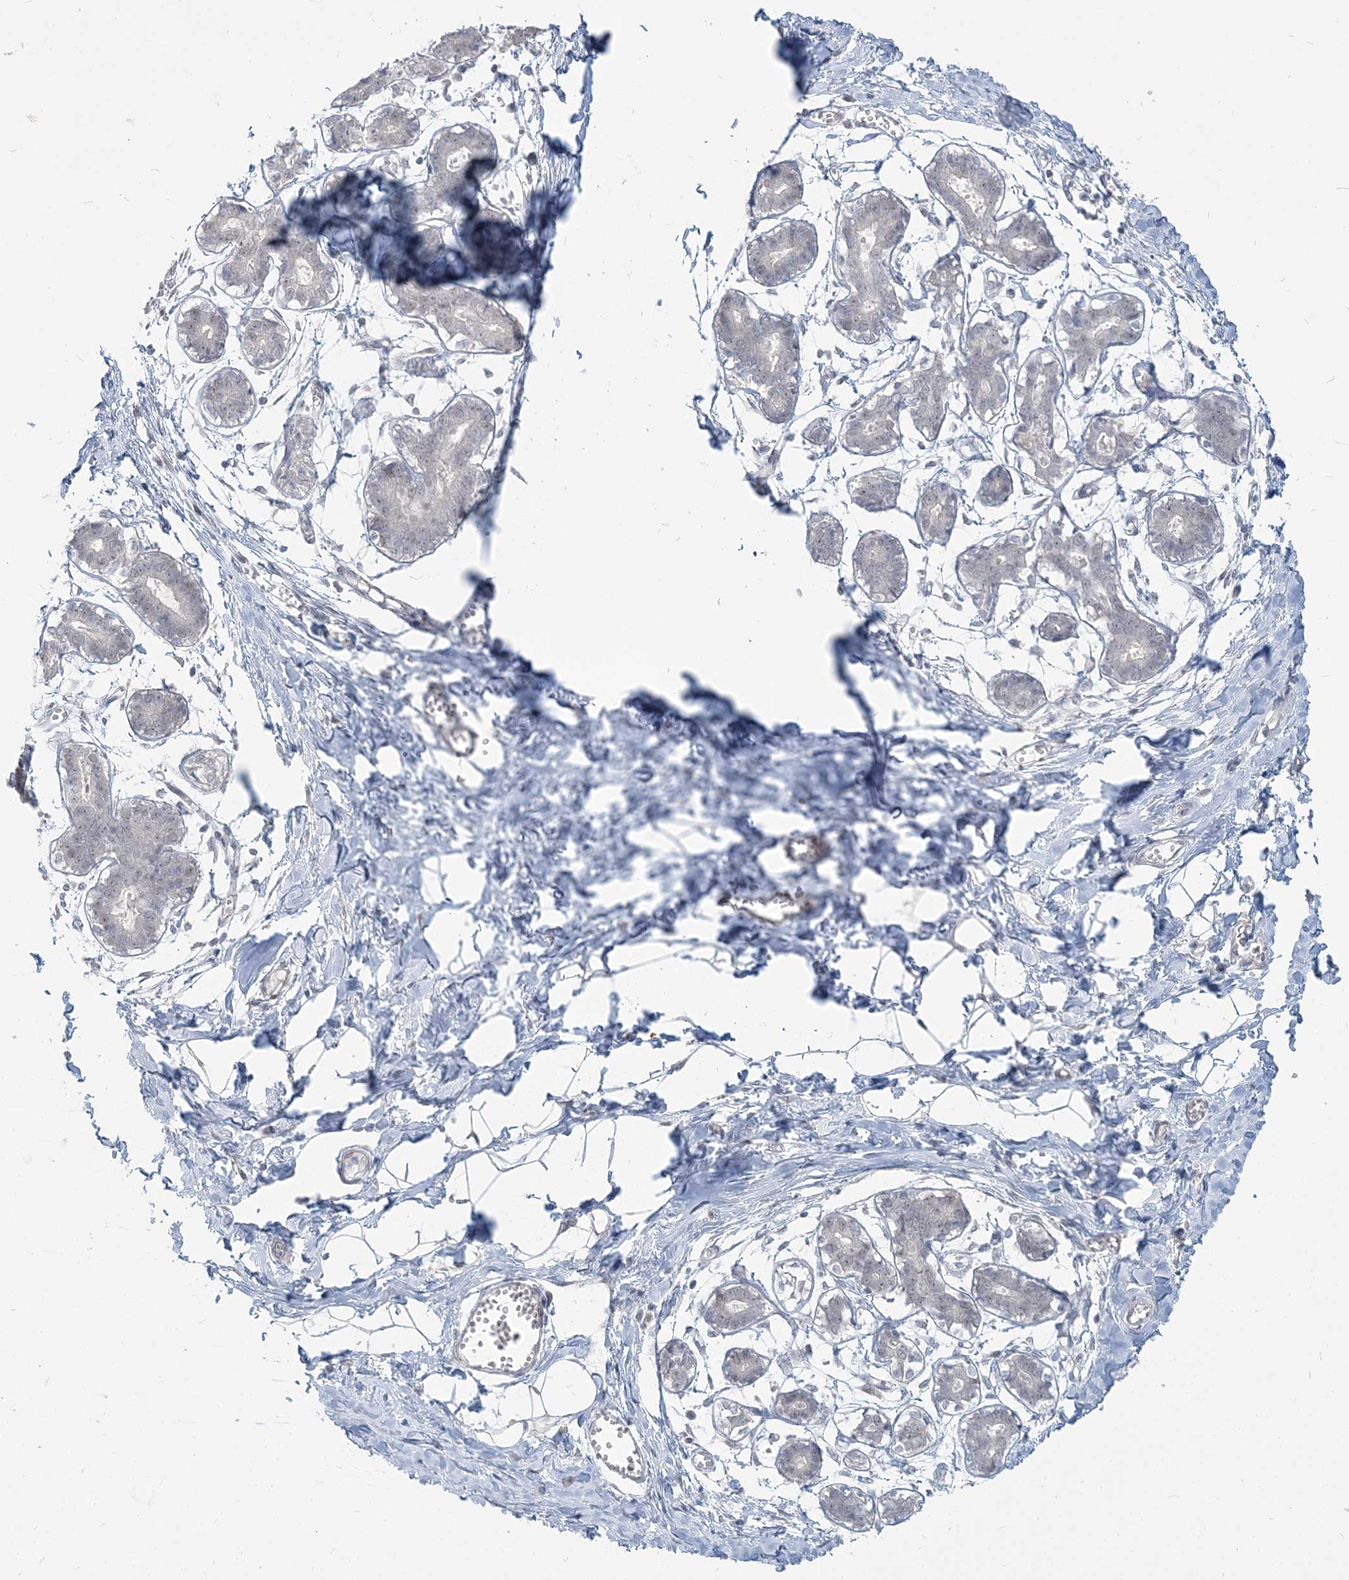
{"staining": {"intensity": "negative", "quantity": "none", "location": "none"}, "tissue": "breast", "cell_type": "Adipocytes", "image_type": "normal", "snomed": [{"axis": "morphology", "description": "Normal tissue, NOS"}, {"axis": "topography", "description": "Breast"}], "caption": "IHC of unremarkable human breast demonstrates no positivity in adipocytes.", "gene": "SDAD1", "patient": {"sex": "female", "age": 27}}